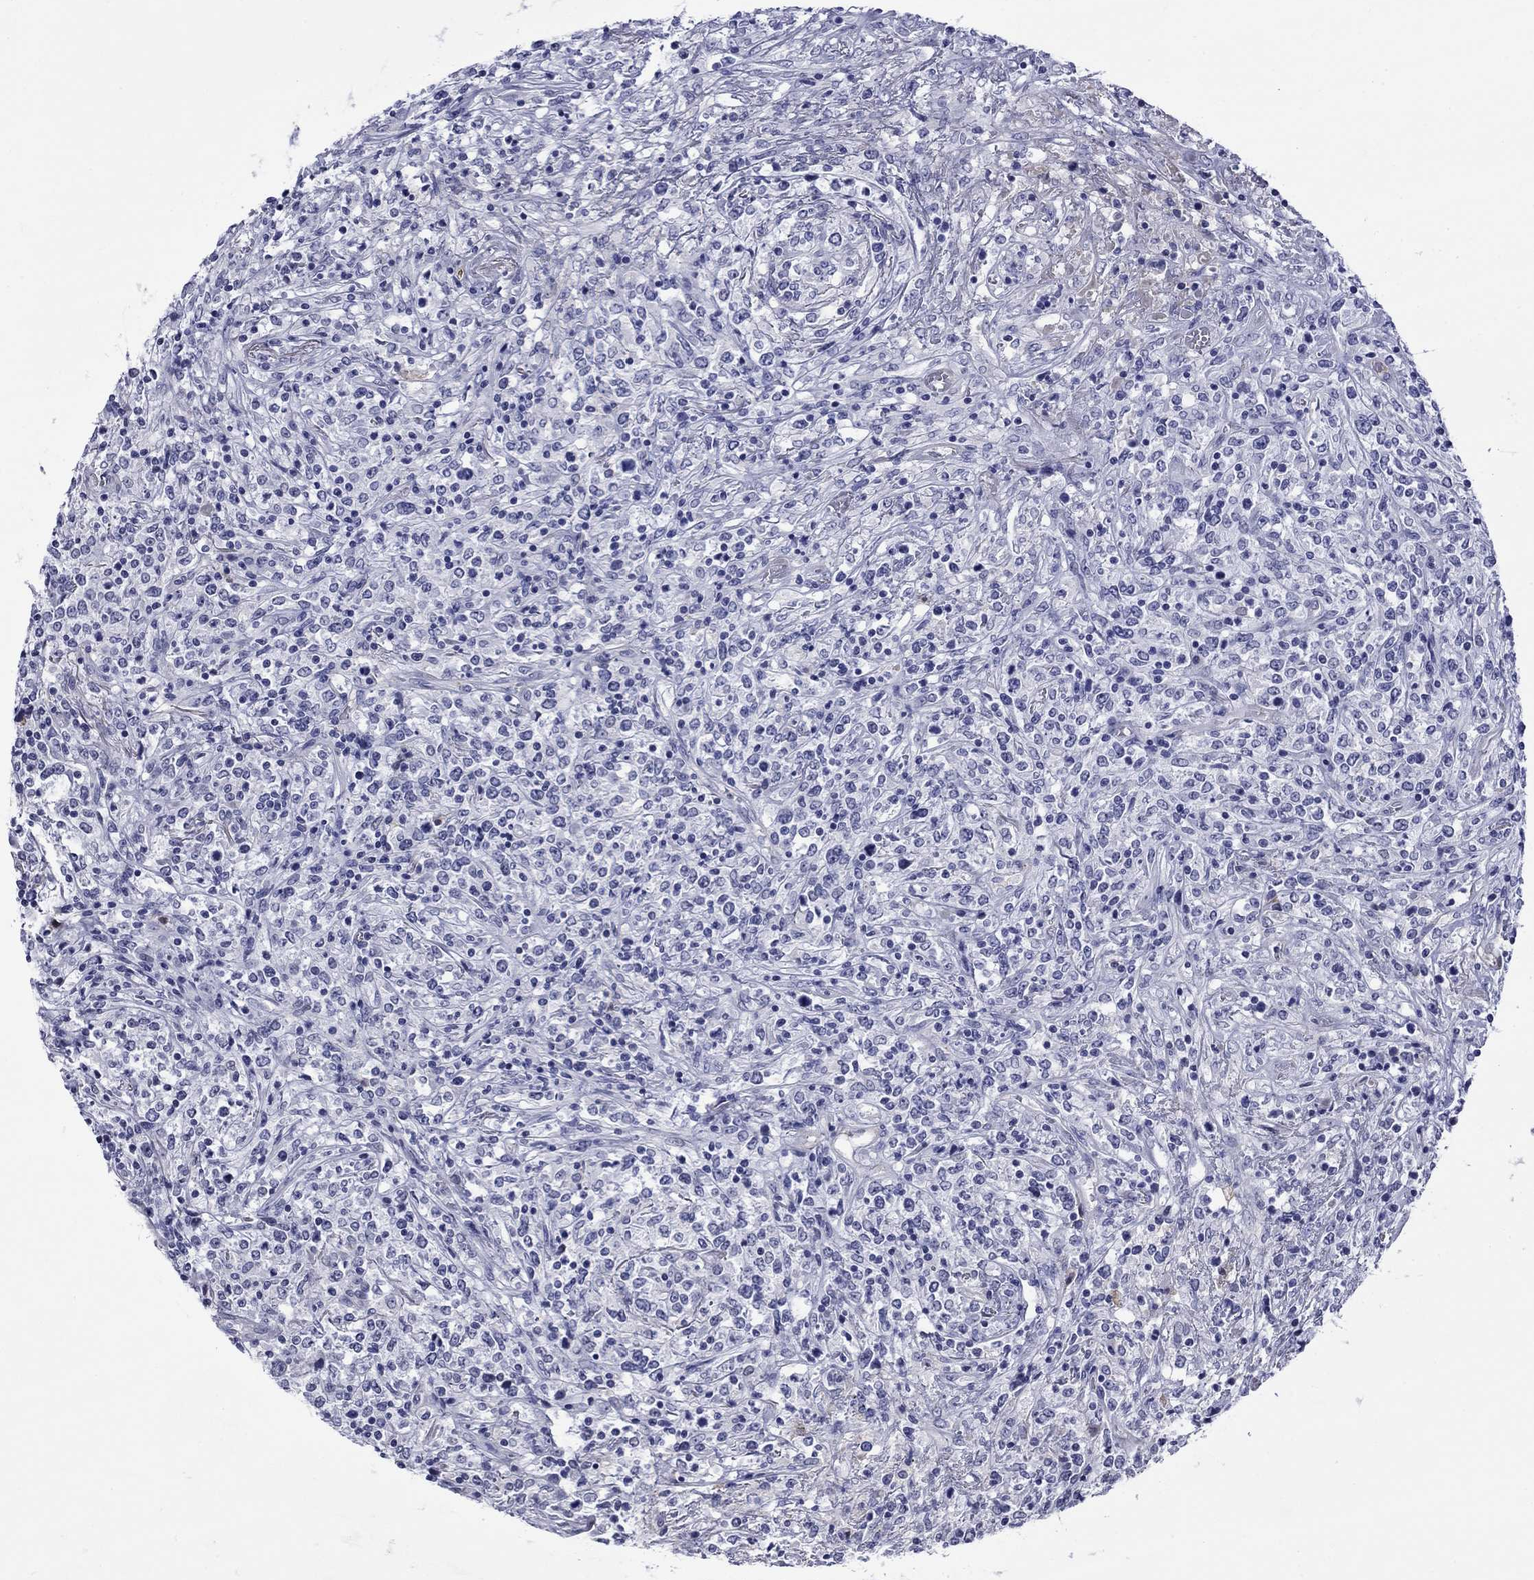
{"staining": {"intensity": "negative", "quantity": "none", "location": "none"}, "tissue": "lymphoma", "cell_type": "Tumor cells", "image_type": "cancer", "snomed": [{"axis": "morphology", "description": "Malignant lymphoma, non-Hodgkin's type, High grade"}, {"axis": "topography", "description": "Lung"}], "caption": "There is no significant expression in tumor cells of malignant lymphoma, non-Hodgkin's type (high-grade).", "gene": "APOA2", "patient": {"sex": "male", "age": 79}}